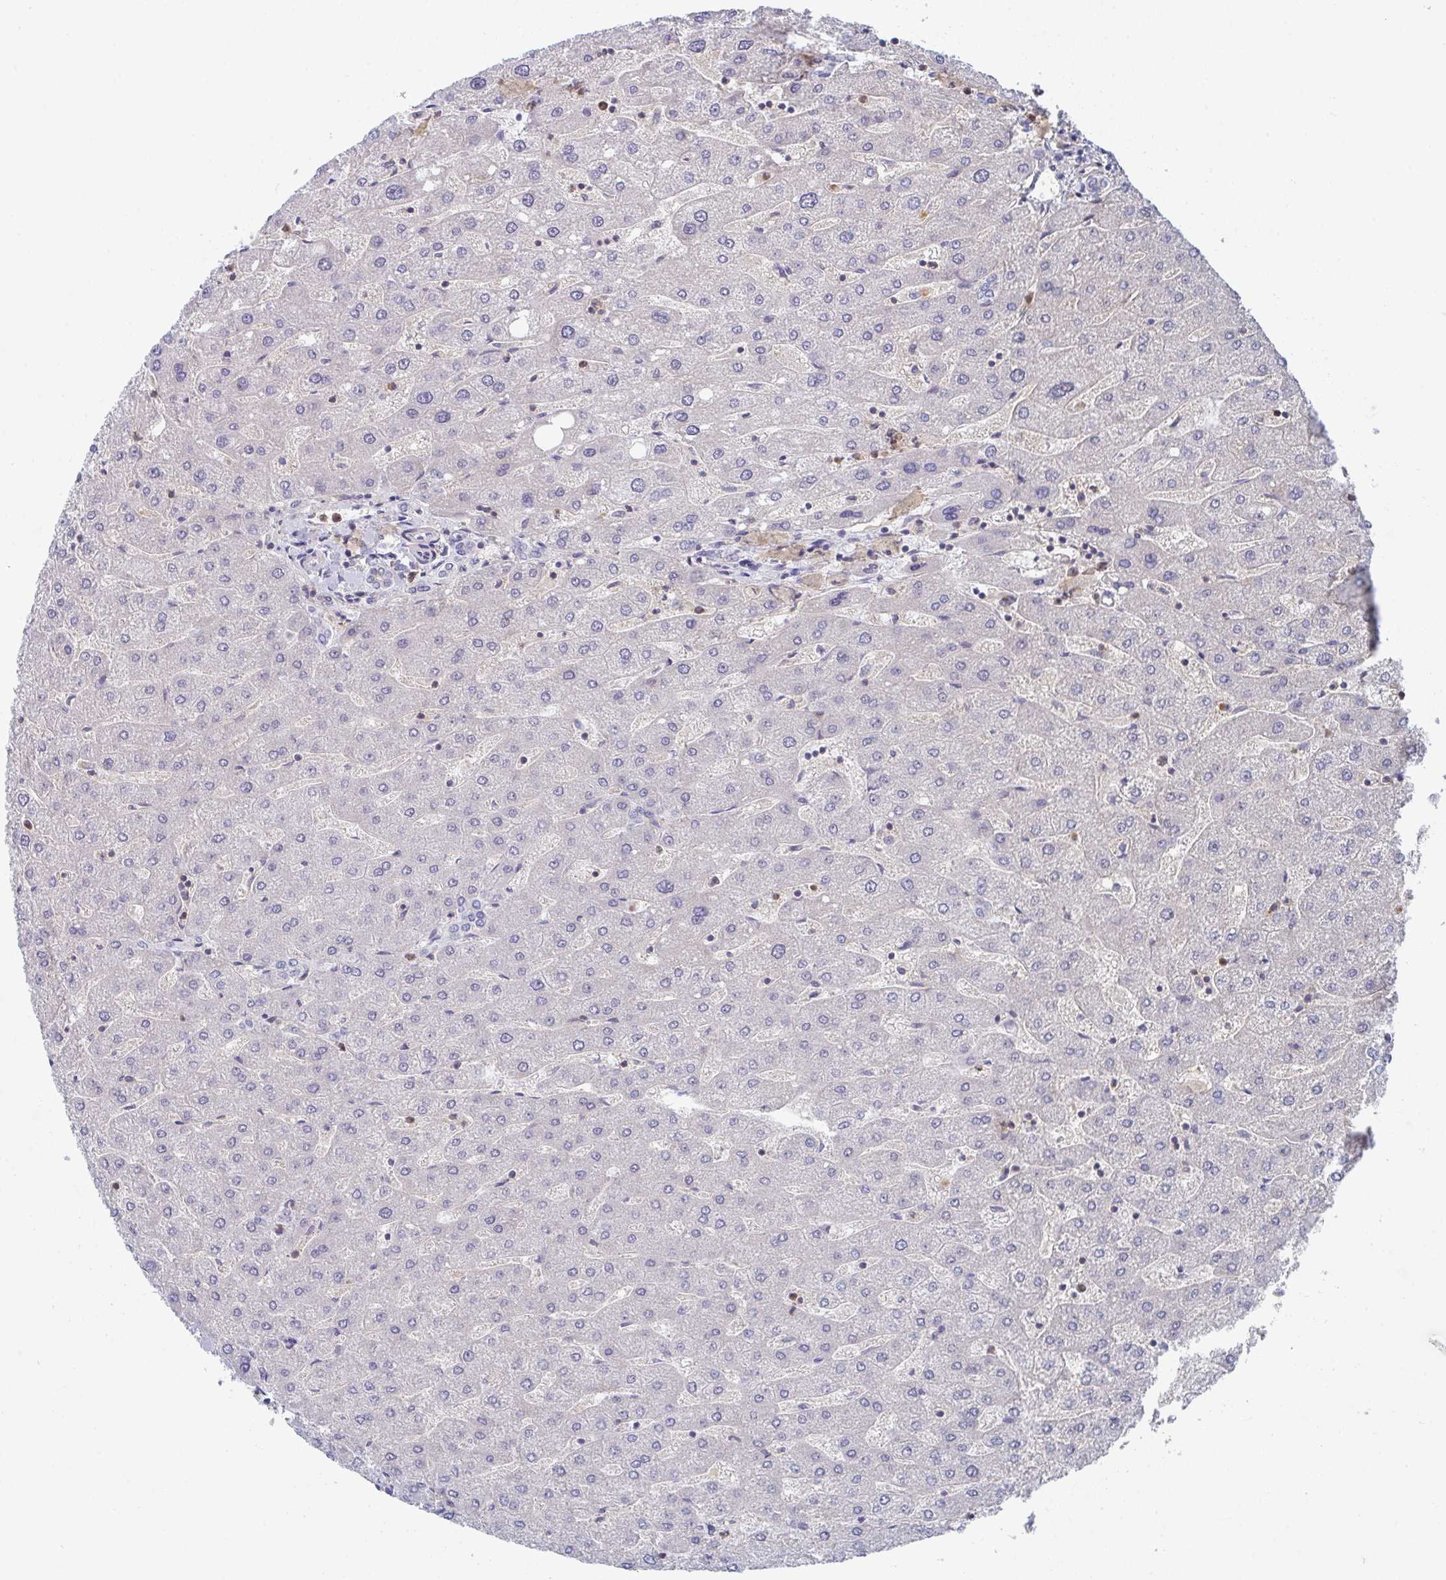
{"staining": {"intensity": "weak", "quantity": "<25%", "location": "cytoplasmic/membranous"}, "tissue": "liver", "cell_type": "Cholangiocytes", "image_type": "normal", "snomed": [{"axis": "morphology", "description": "Normal tissue, NOS"}, {"axis": "topography", "description": "Liver"}], "caption": "The image reveals no staining of cholangiocytes in unremarkable liver.", "gene": "KLHL33", "patient": {"sex": "male", "age": 67}}